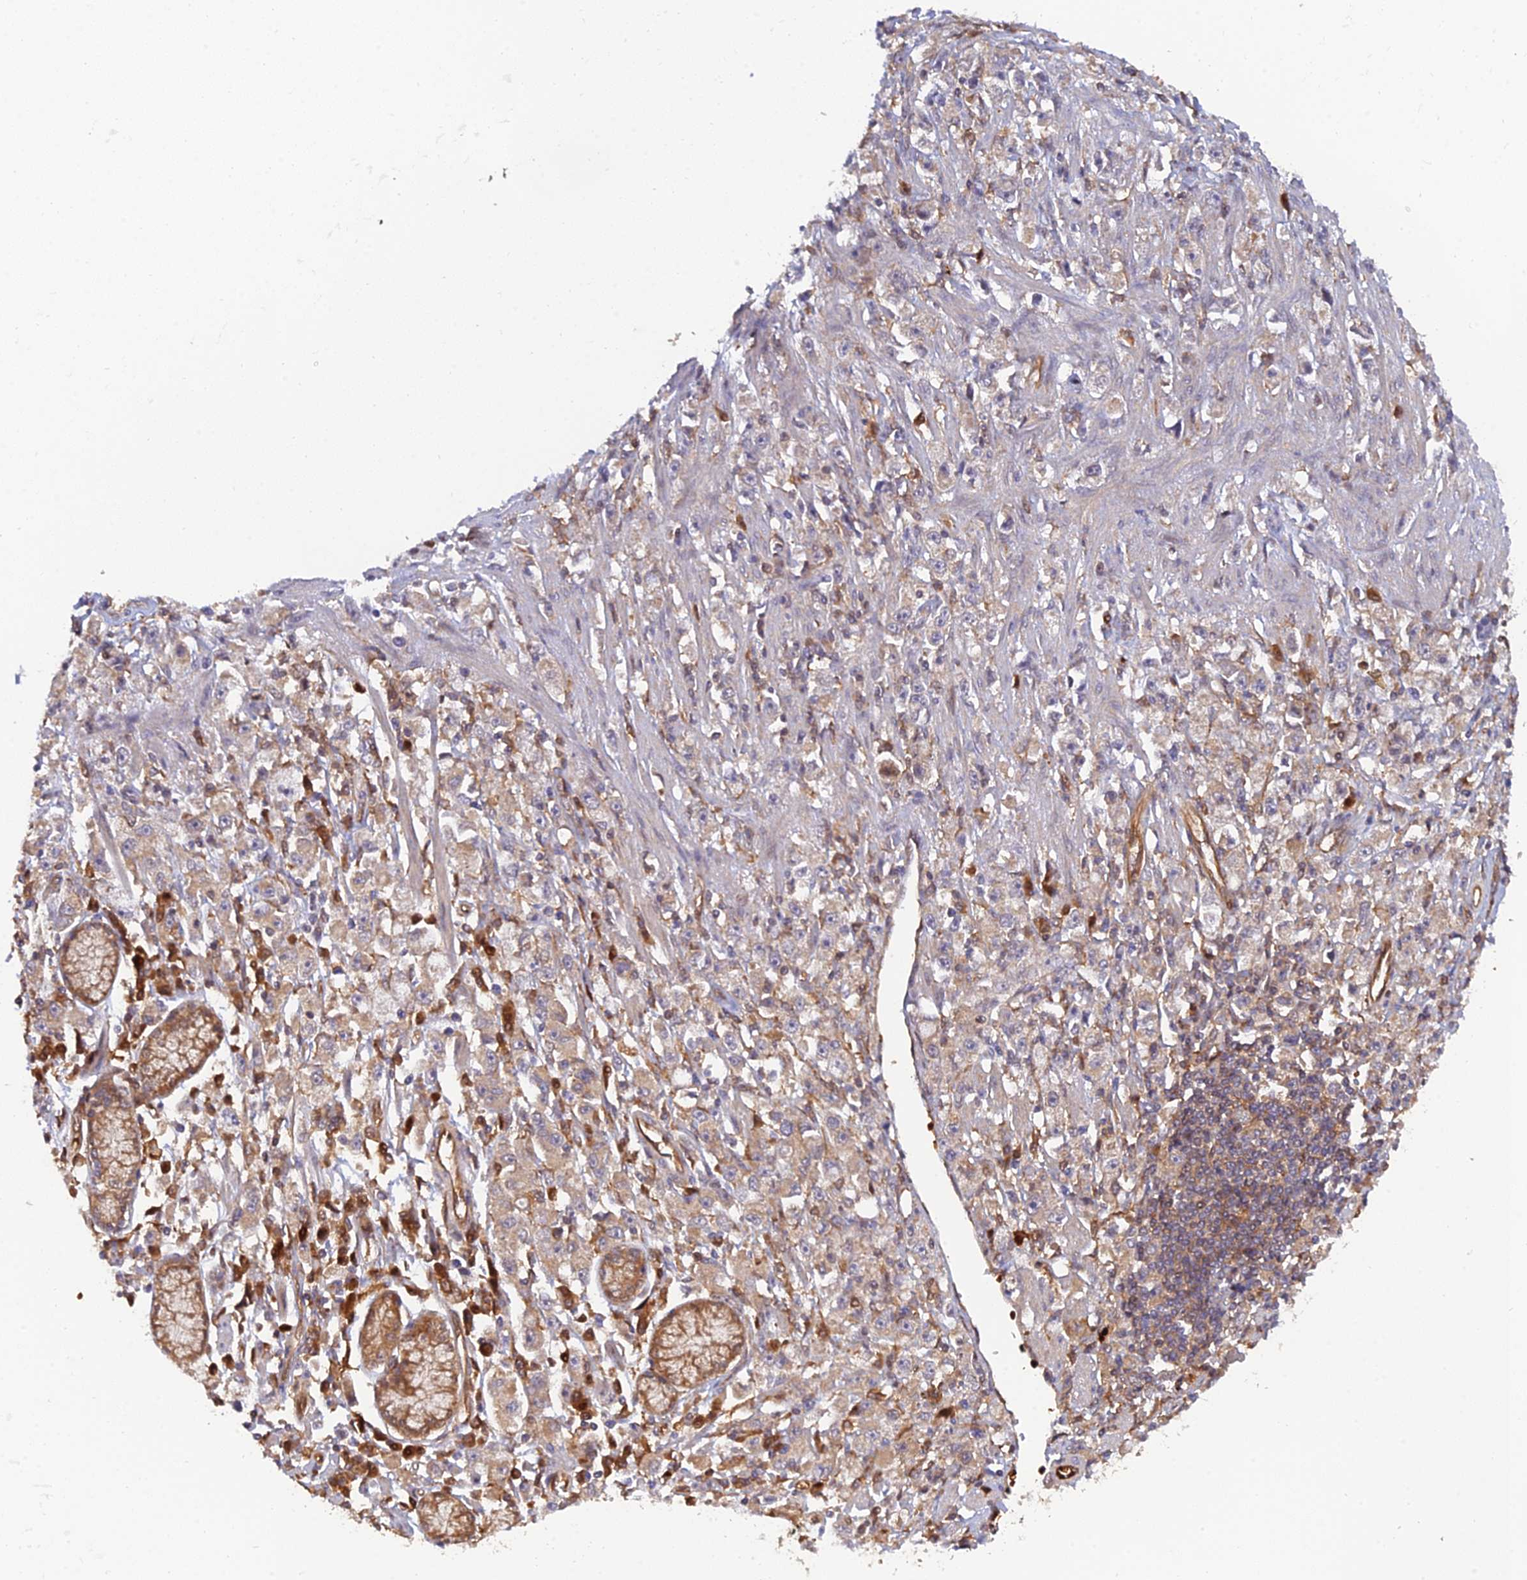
{"staining": {"intensity": "weak", "quantity": ">75%", "location": "cytoplasmic/membranous"}, "tissue": "stomach cancer", "cell_type": "Tumor cells", "image_type": "cancer", "snomed": [{"axis": "morphology", "description": "Adenocarcinoma, NOS"}, {"axis": "topography", "description": "Stomach"}], "caption": "Immunohistochemical staining of human stomach adenocarcinoma shows weak cytoplasmic/membranous protein staining in approximately >75% of tumor cells.", "gene": "ARL2BP", "patient": {"sex": "female", "age": 59}}